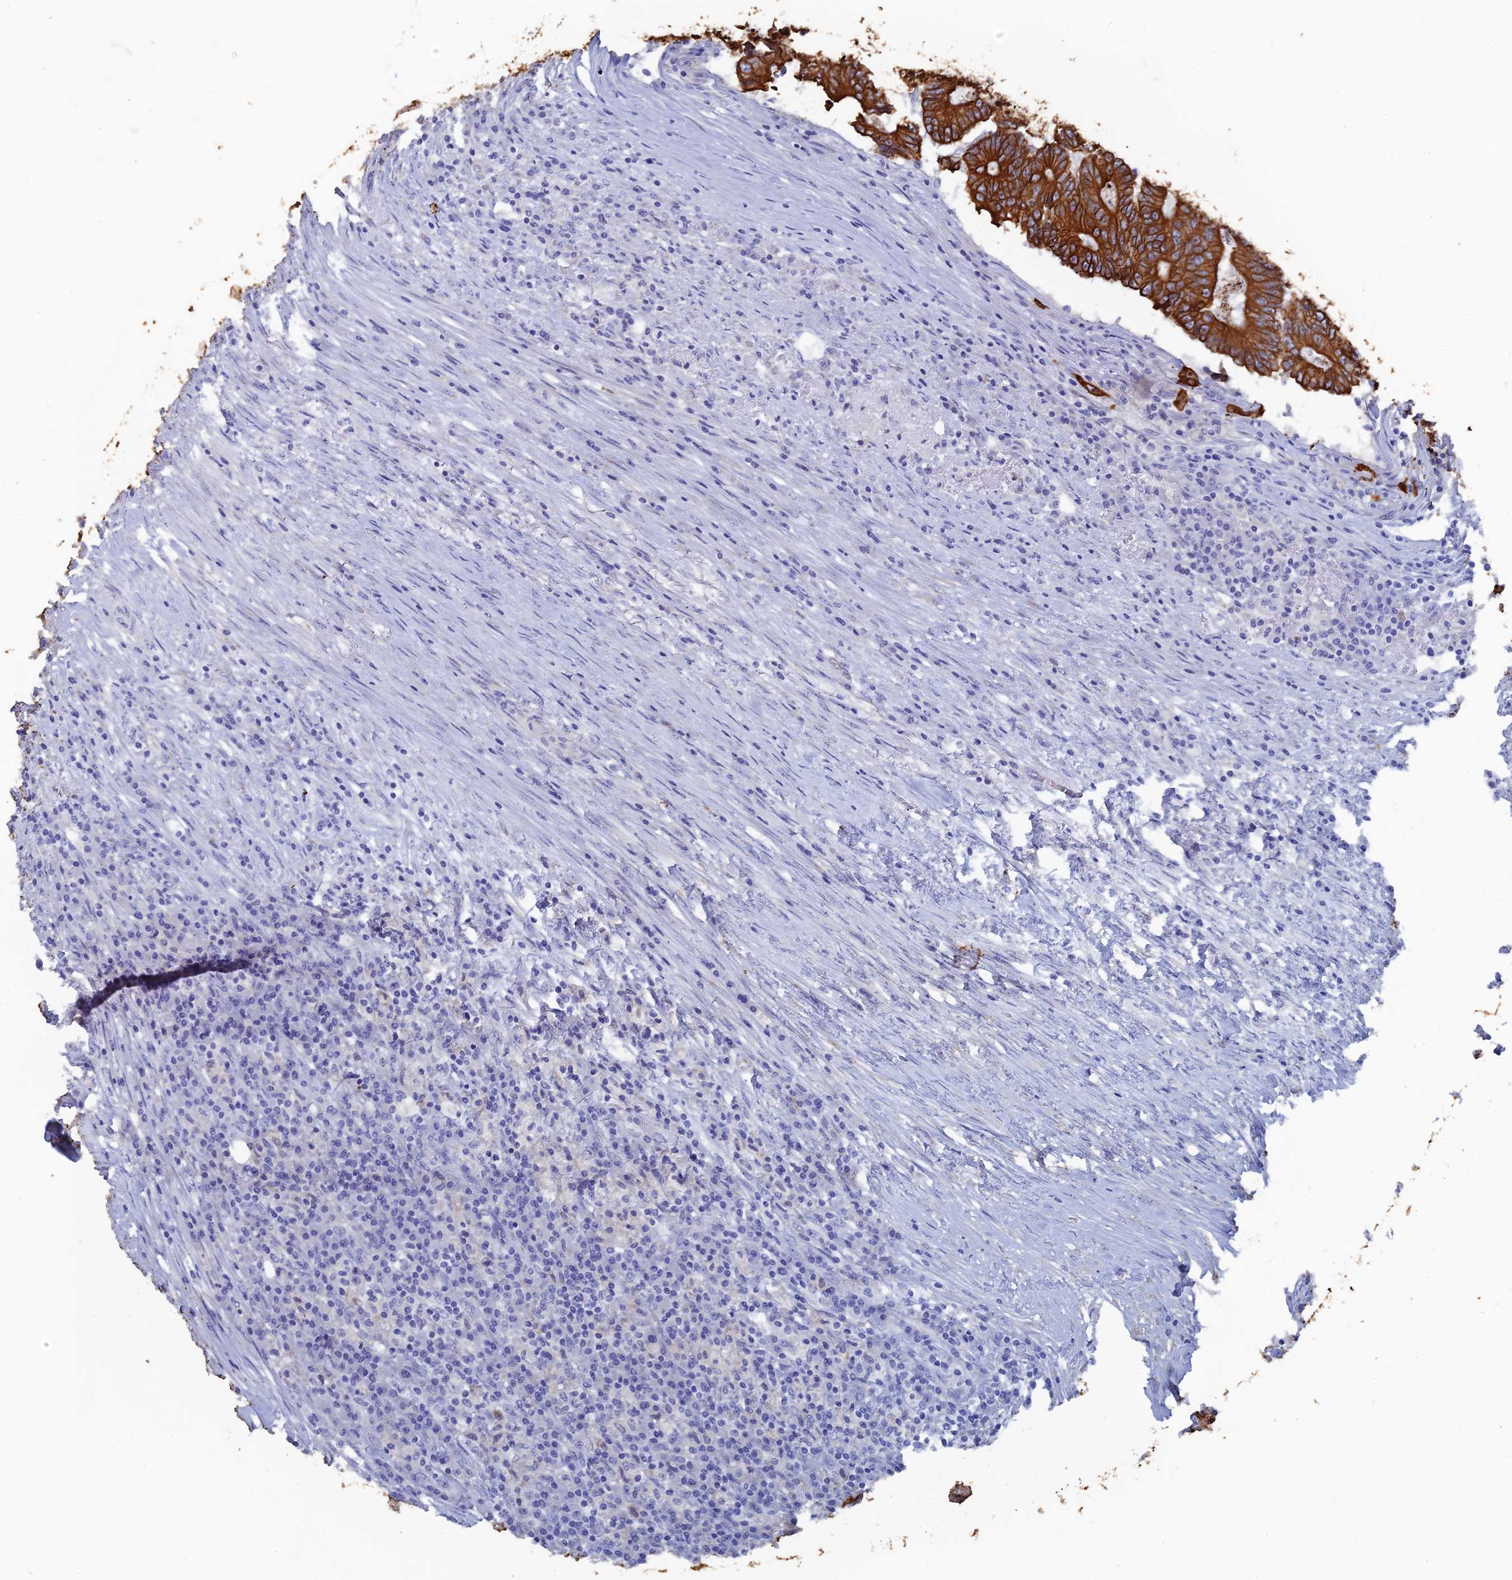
{"staining": {"intensity": "strong", "quantity": ">75%", "location": "cytoplasmic/membranous"}, "tissue": "colorectal cancer", "cell_type": "Tumor cells", "image_type": "cancer", "snomed": [{"axis": "morphology", "description": "Adenocarcinoma, NOS"}, {"axis": "topography", "description": "Colon"}], "caption": "Colorectal cancer (adenocarcinoma) was stained to show a protein in brown. There is high levels of strong cytoplasmic/membranous staining in about >75% of tumor cells.", "gene": "SRFBP1", "patient": {"sex": "male", "age": 83}}